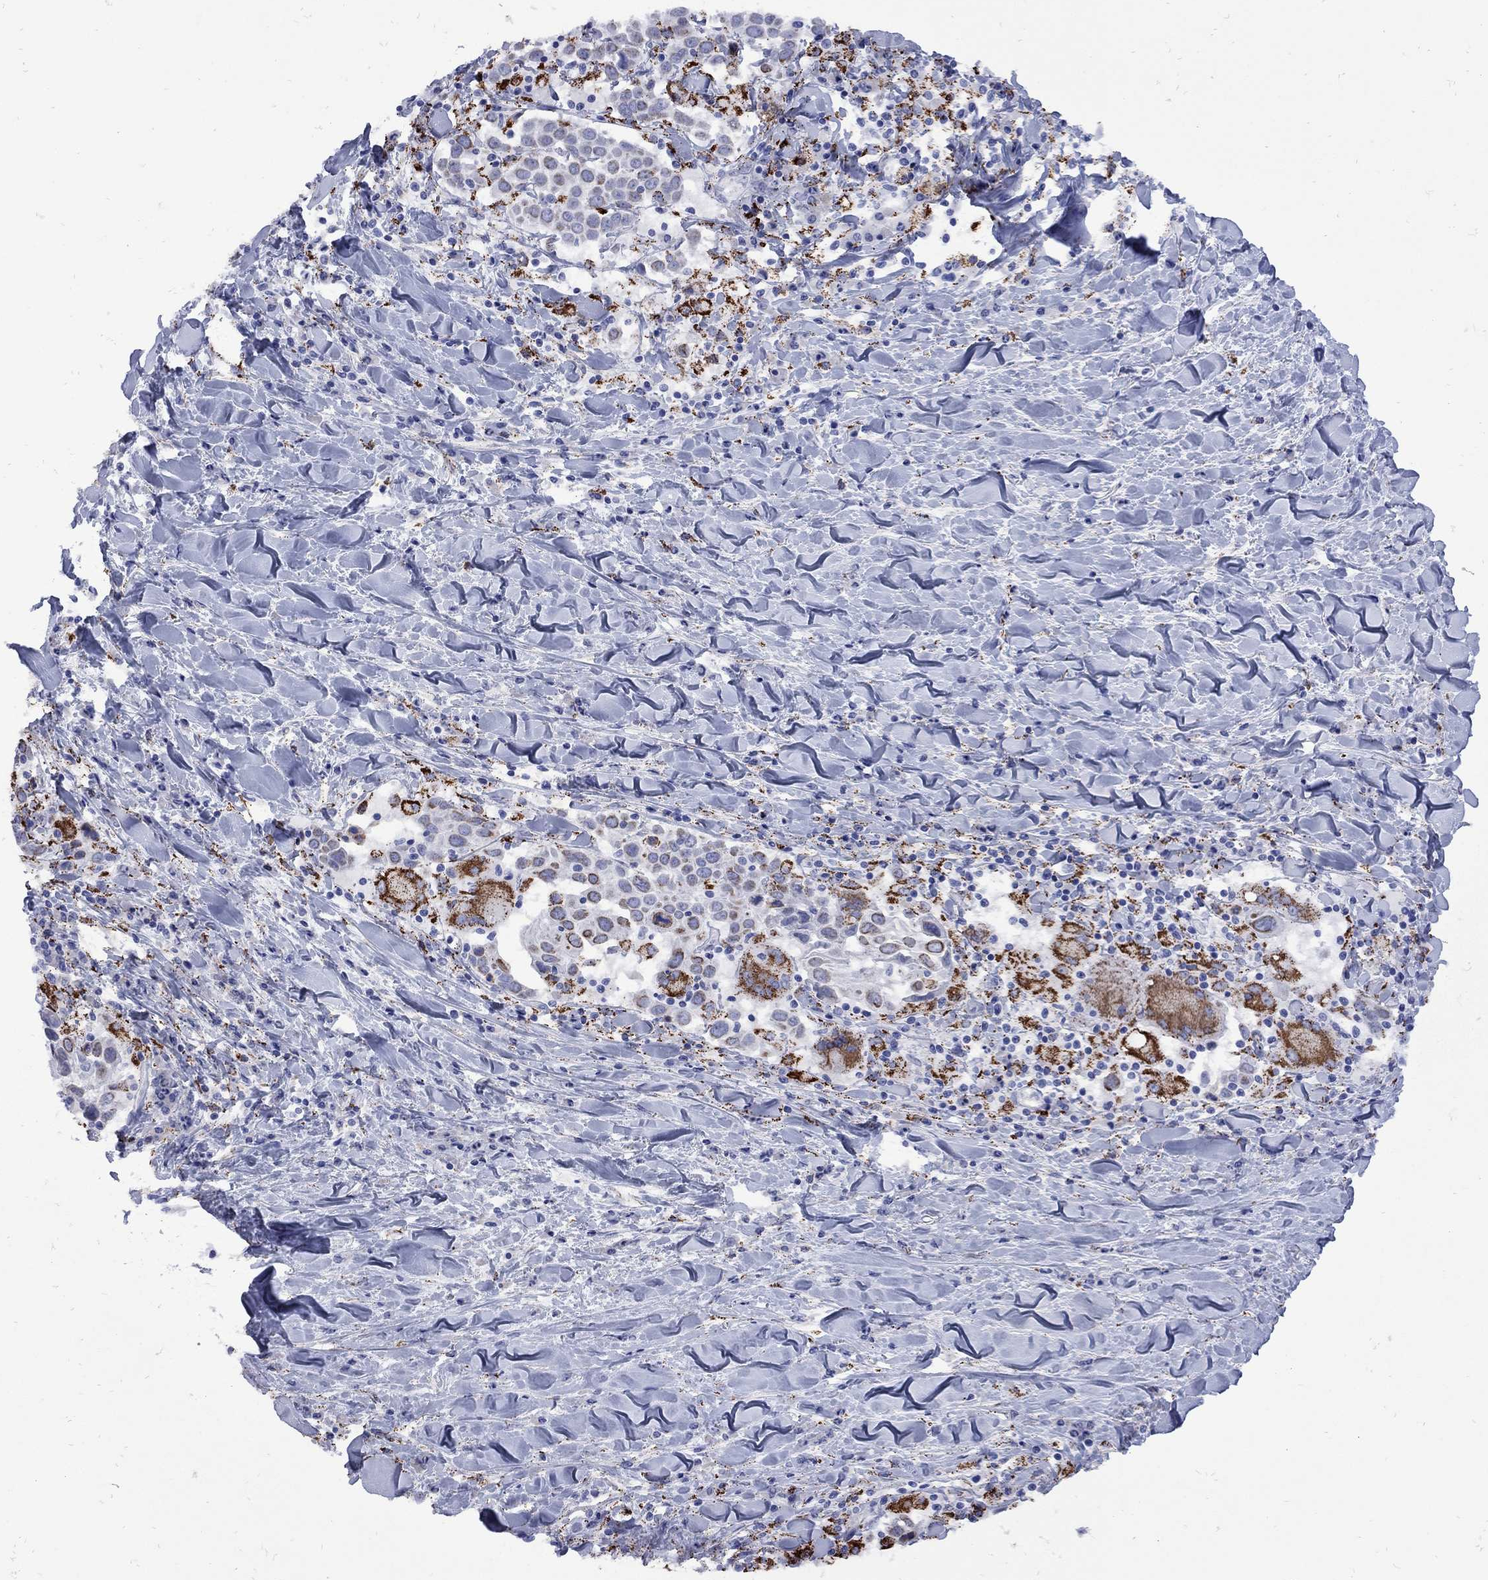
{"staining": {"intensity": "strong", "quantity": "25%-75%", "location": "cytoplasmic/membranous"}, "tissue": "lung cancer", "cell_type": "Tumor cells", "image_type": "cancer", "snomed": [{"axis": "morphology", "description": "Squamous cell carcinoma, NOS"}, {"axis": "topography", "description": "Lung"}], "caption": "Strong cytoplasmic/membranous protein expression is appreciated in about 25%-75% of tumor cells in squamous cell carcinoma (lung).", "gene": "SESTD1", "patient": {"sex": "male", "age": 57}}